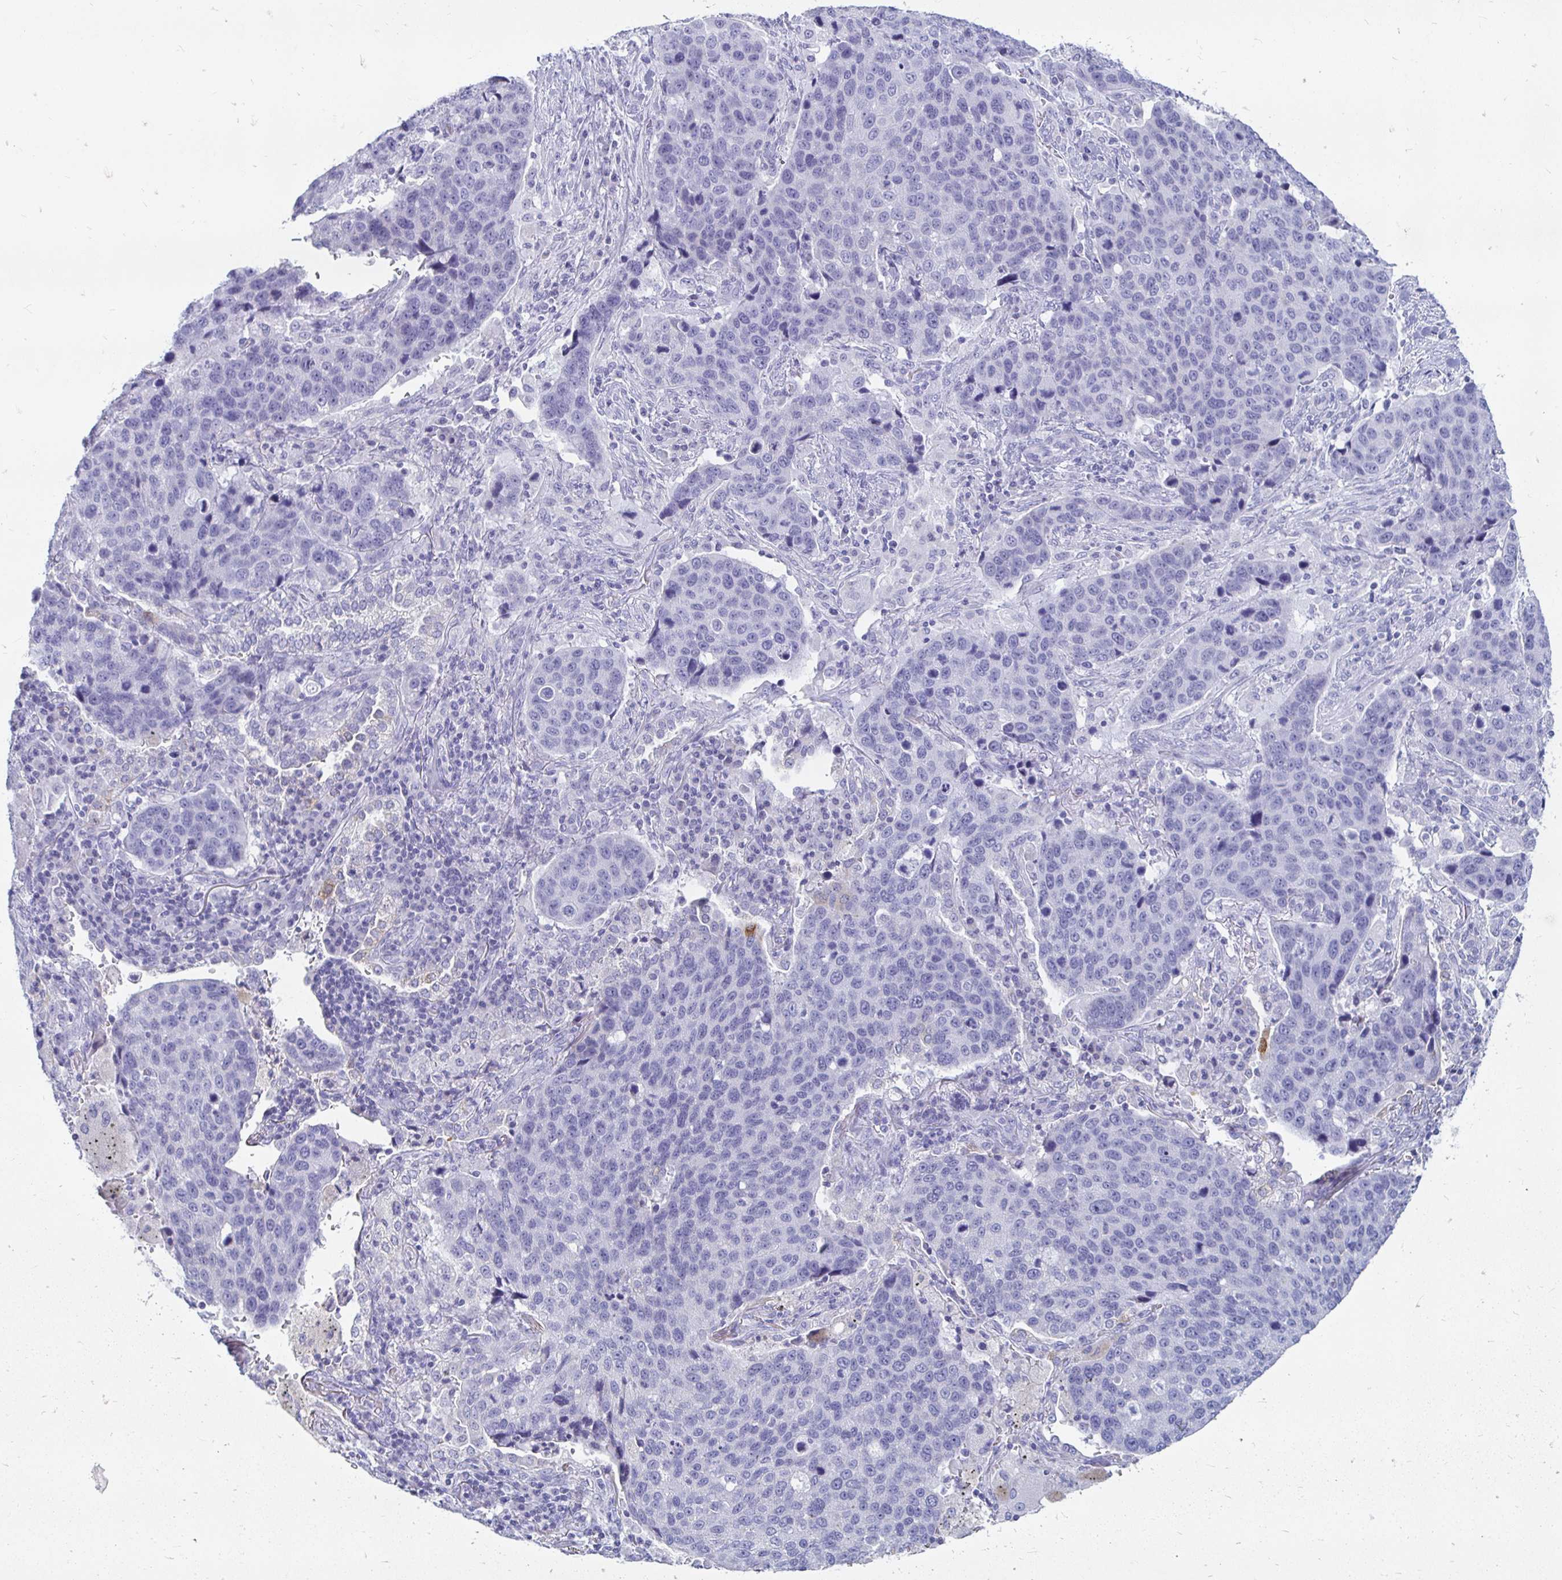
{"staining": {"intensity": "negative", "quantity": "none", "location": "none"}, "tissue": "lung cancer", "cell_type": "Tumor cells", "image_type": "cancer", "snomed": [{"axis": "morphology", "description": "Squamous cell carcinoma, NOS"}, {"axis": "topography", "description": "Lymph node"}, {"axis": "topography", "description": "Lung"}], "caption": "This is an IHC histopathology image of human lung cancer. There is no positivity in tumor cells.", "gene": "PEG10", "patient": {"sex": "male", "age": 61}}